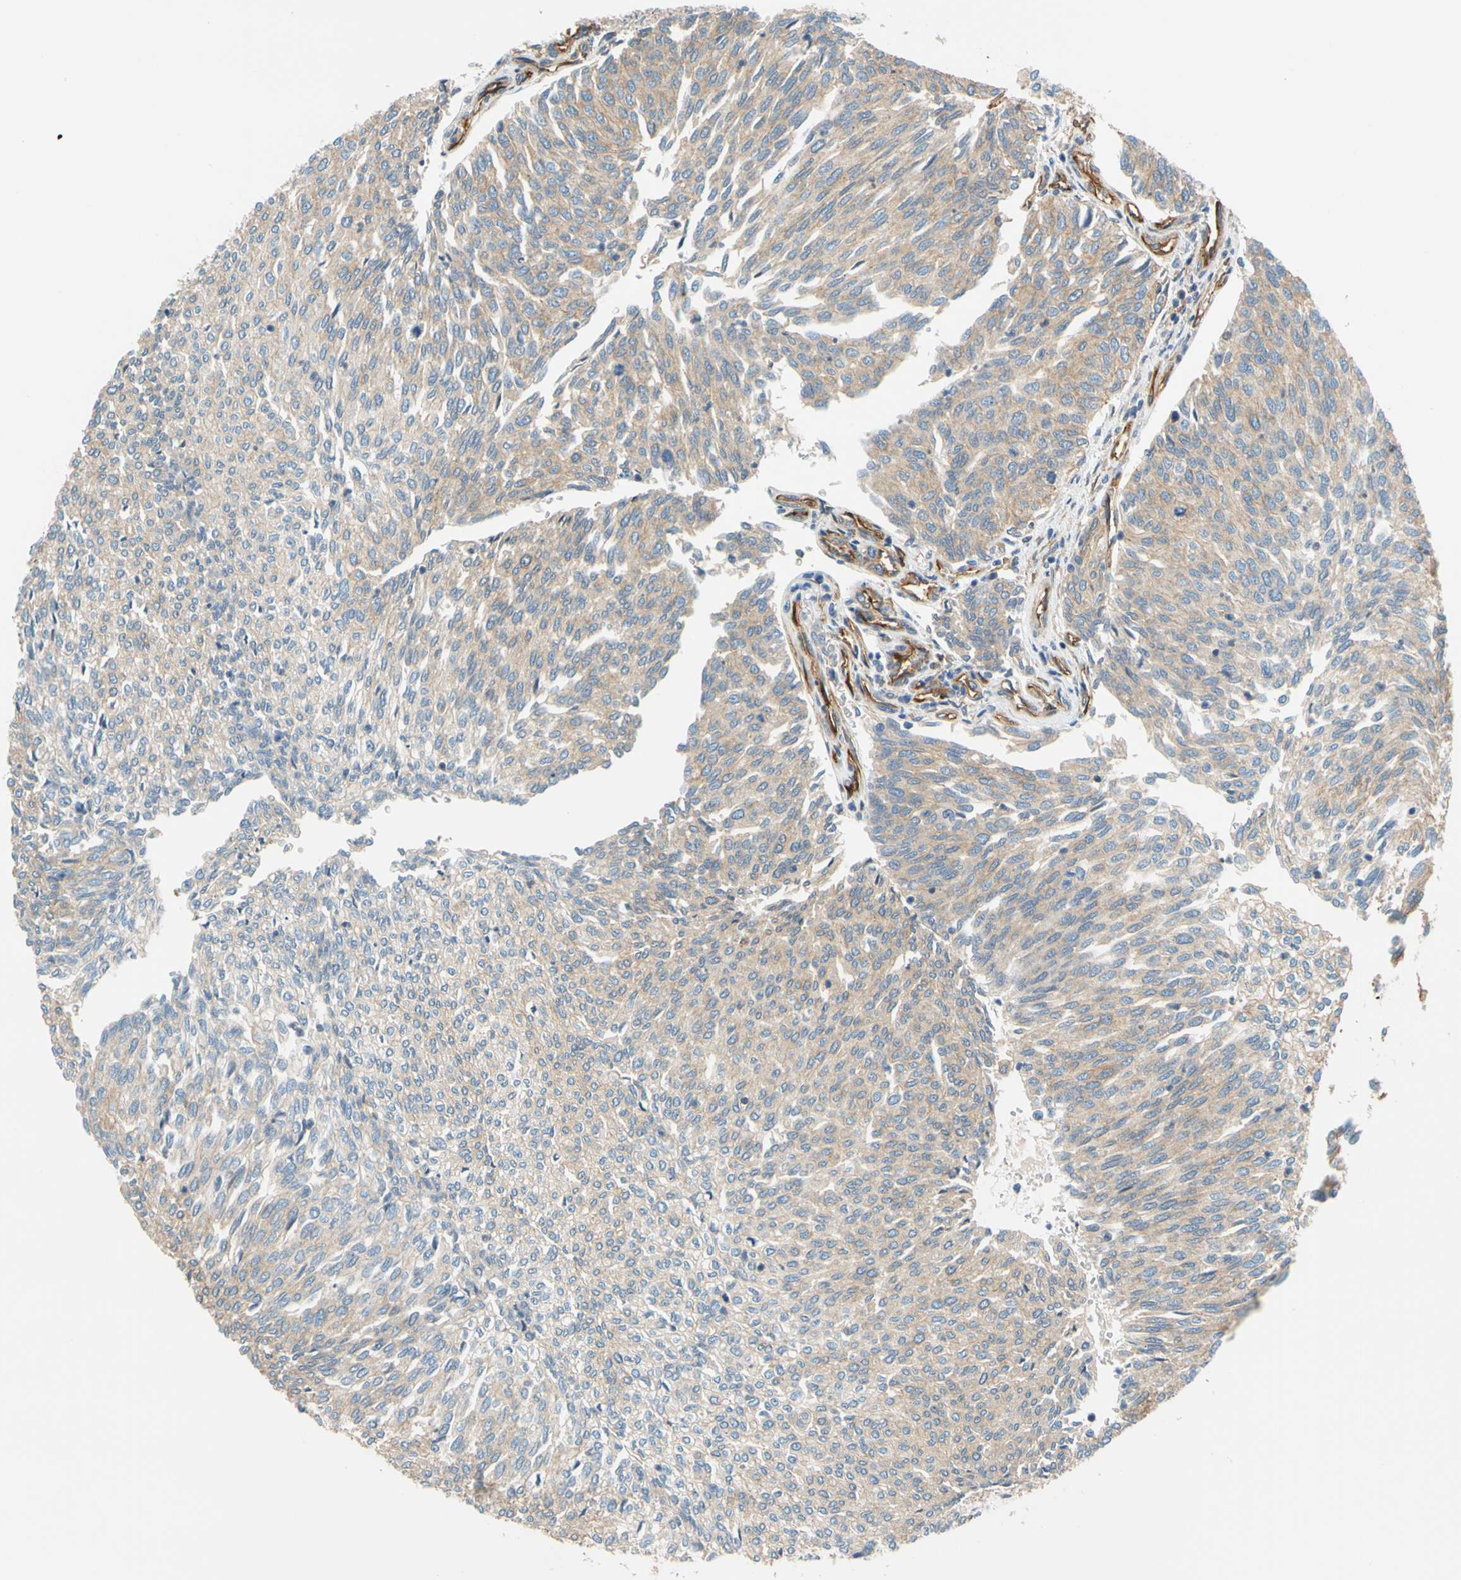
{"staining": {"intensity": "weak", "quantity": "<25%", "location": "cytoplasmic/membranous"}, "tissue": "urothelial cancer", "cell_type": "Tumor cells", "image_type": "cancer", "snomed": [{"axis": "morphology", "description": "Urothelial carcinoma, Low grade"}, {"axis": "topography", "description": "Urinary bladder"}], "caption": "Urothelial cancer was stained to show a protein in brown. There is no significant staining in tumor cells.", "gene": "SPTAN1", "patient": {"sex": "female", "age": 79}}